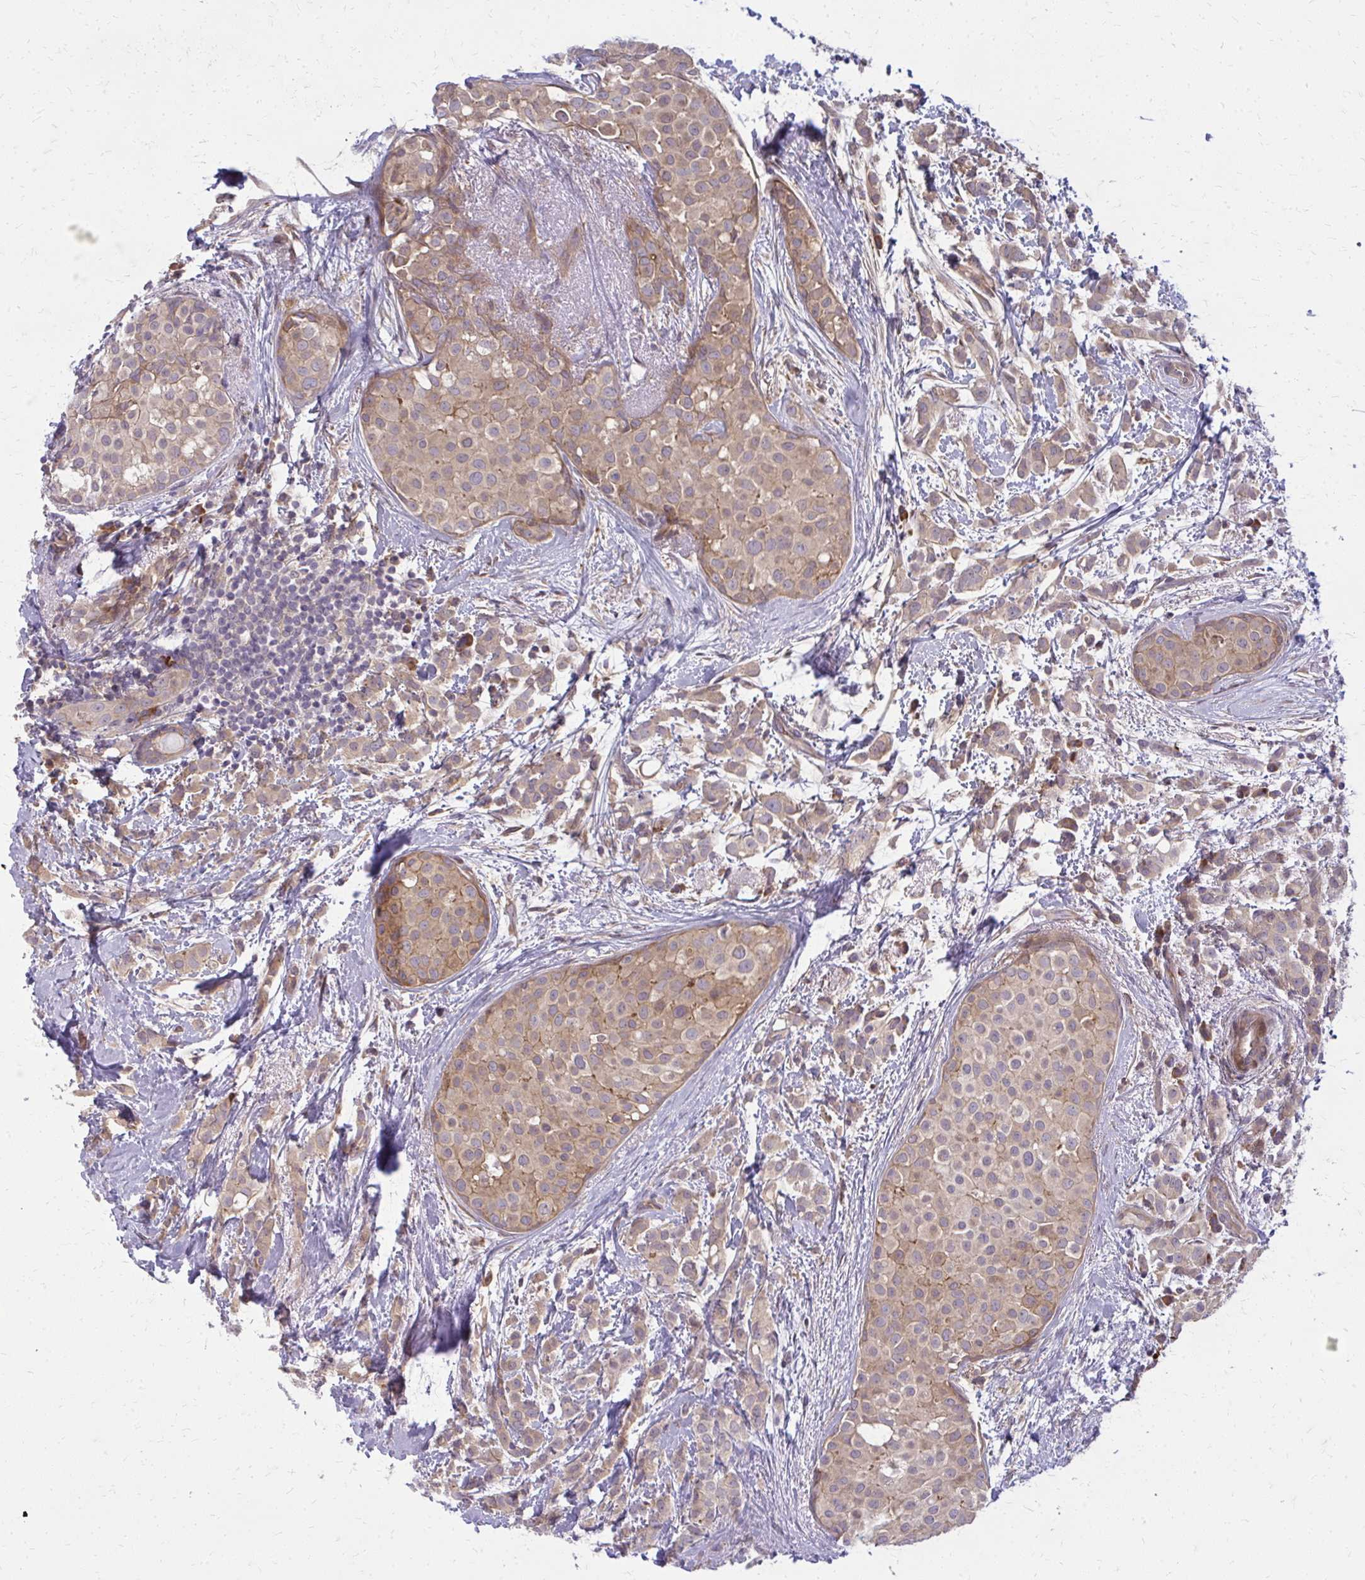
{"staining": {"intensity": "weak", "quantity": ">75%", "location": "cytoplasmic/membranous"}, "tissue": "breast cancer", "cell_type": "Tumor cells", "image_type": "cancer", "snomed": [{"axis": "morphology", "description": "Lobular carcinoma"}, {"axis": "topography", "description": "Breast"}], "caption": "Approximately >75% of tumor cells in breast lobular carcinoma exhibit weak cytoplasmic/membranous protein positivity as visualized by brown immunohistochemical staining.", "gene": "OXNAD1", "patient": {"sex": "female", "age": 68}}